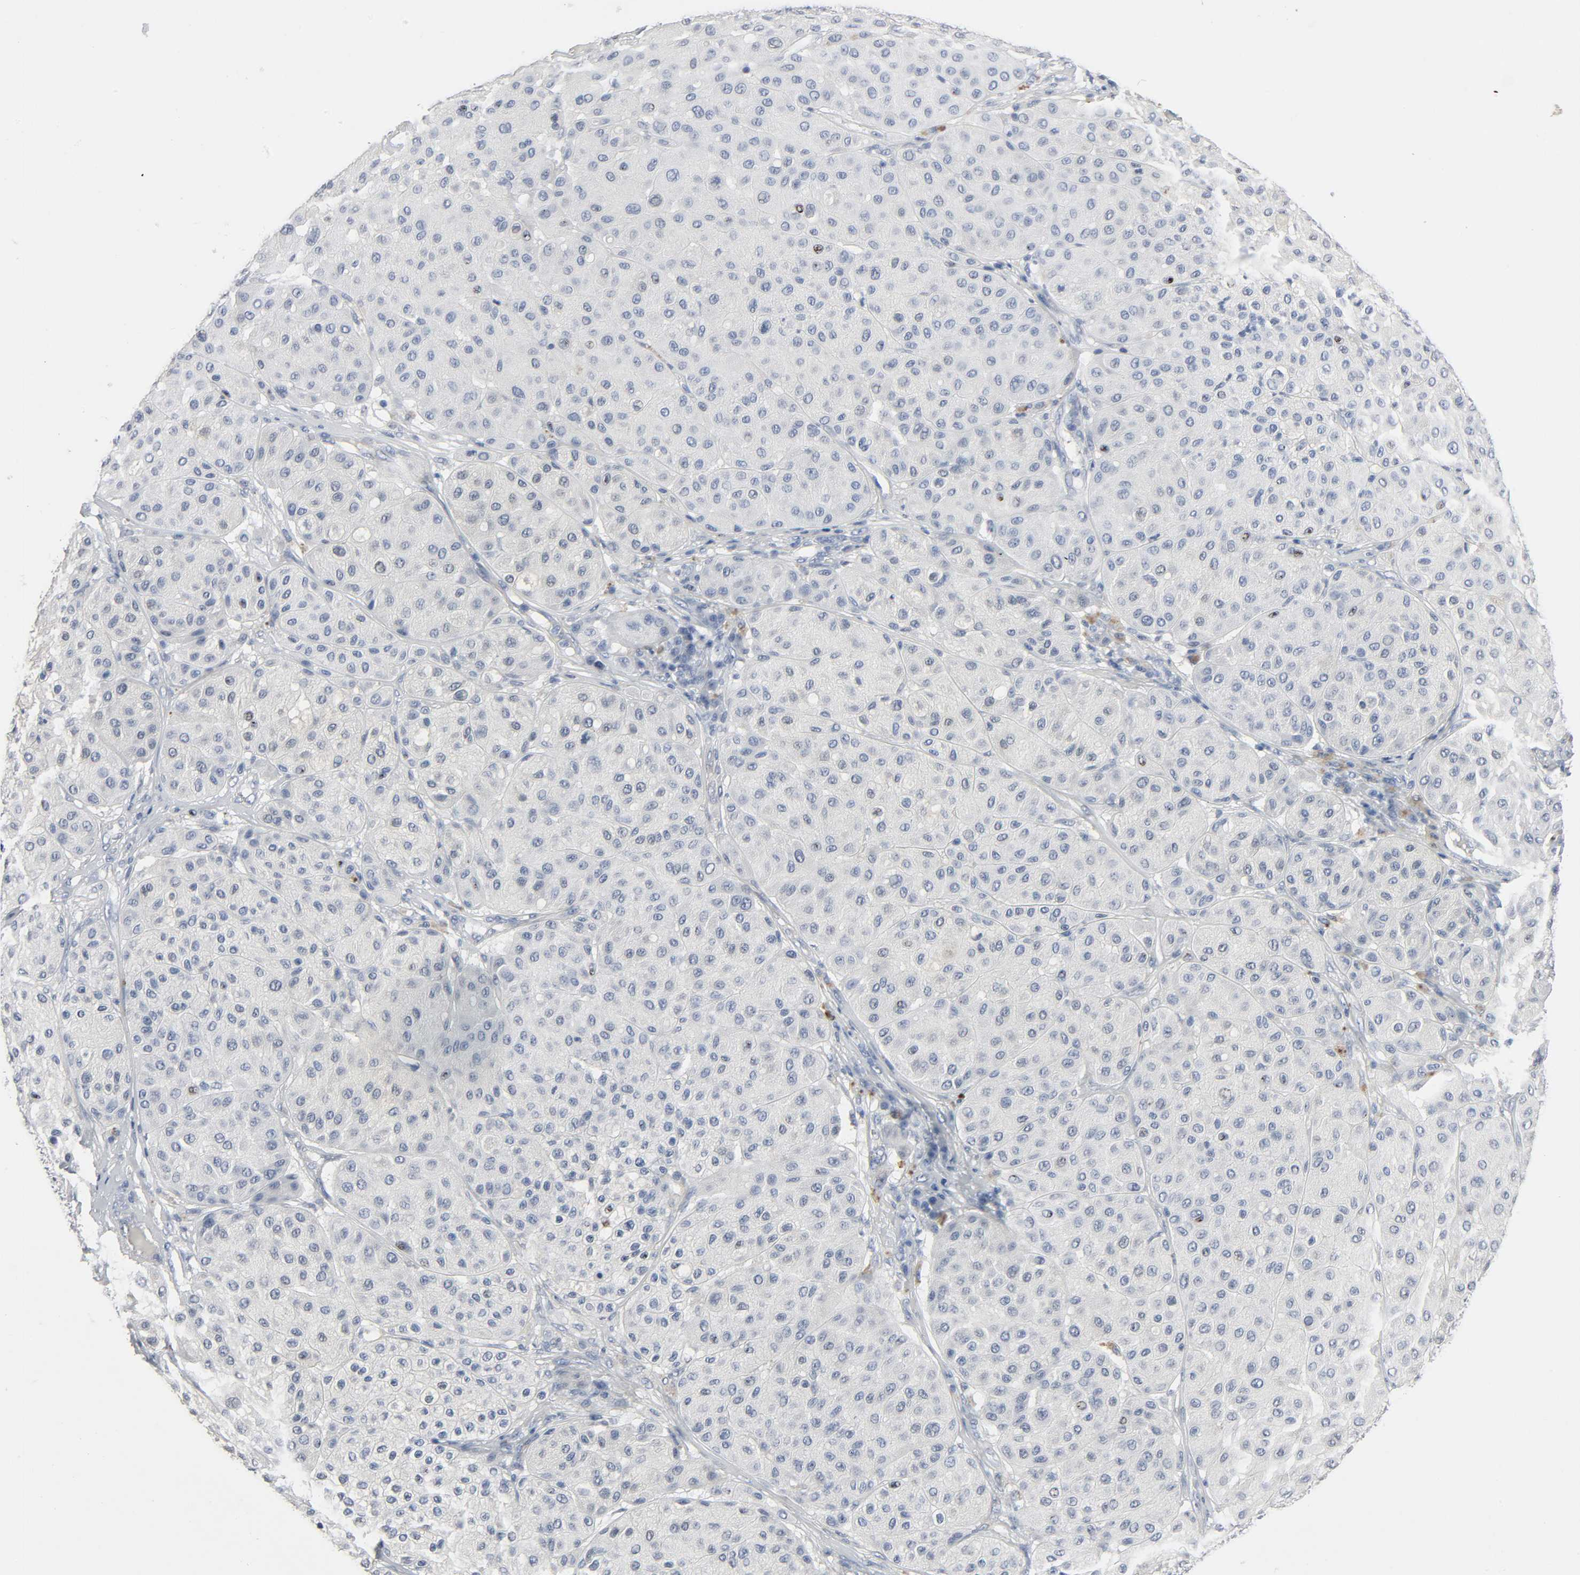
{"staining": {"intensity": "negative", "quantity": "none", "location": "none"}, "tissue": "melanoma", "cell_type": "Tumor cells", "image_type": "cancer", "snomed": [{"axis": "morphology", "description": "Normal tissue, NOS"}, {"axis": "morphology", "description": "Malignant melanoma, Metastatic site"}, {"axis": "topography", "description": "Skin"}], "caption": "Immunohistochemistry histopathology image of neoplastic tissue: human melanoma stained with DAB shows no significant protein positivity in tumor cells.", "gene": "FBLN5", "patient": {"sex": "male", "age": 41}}